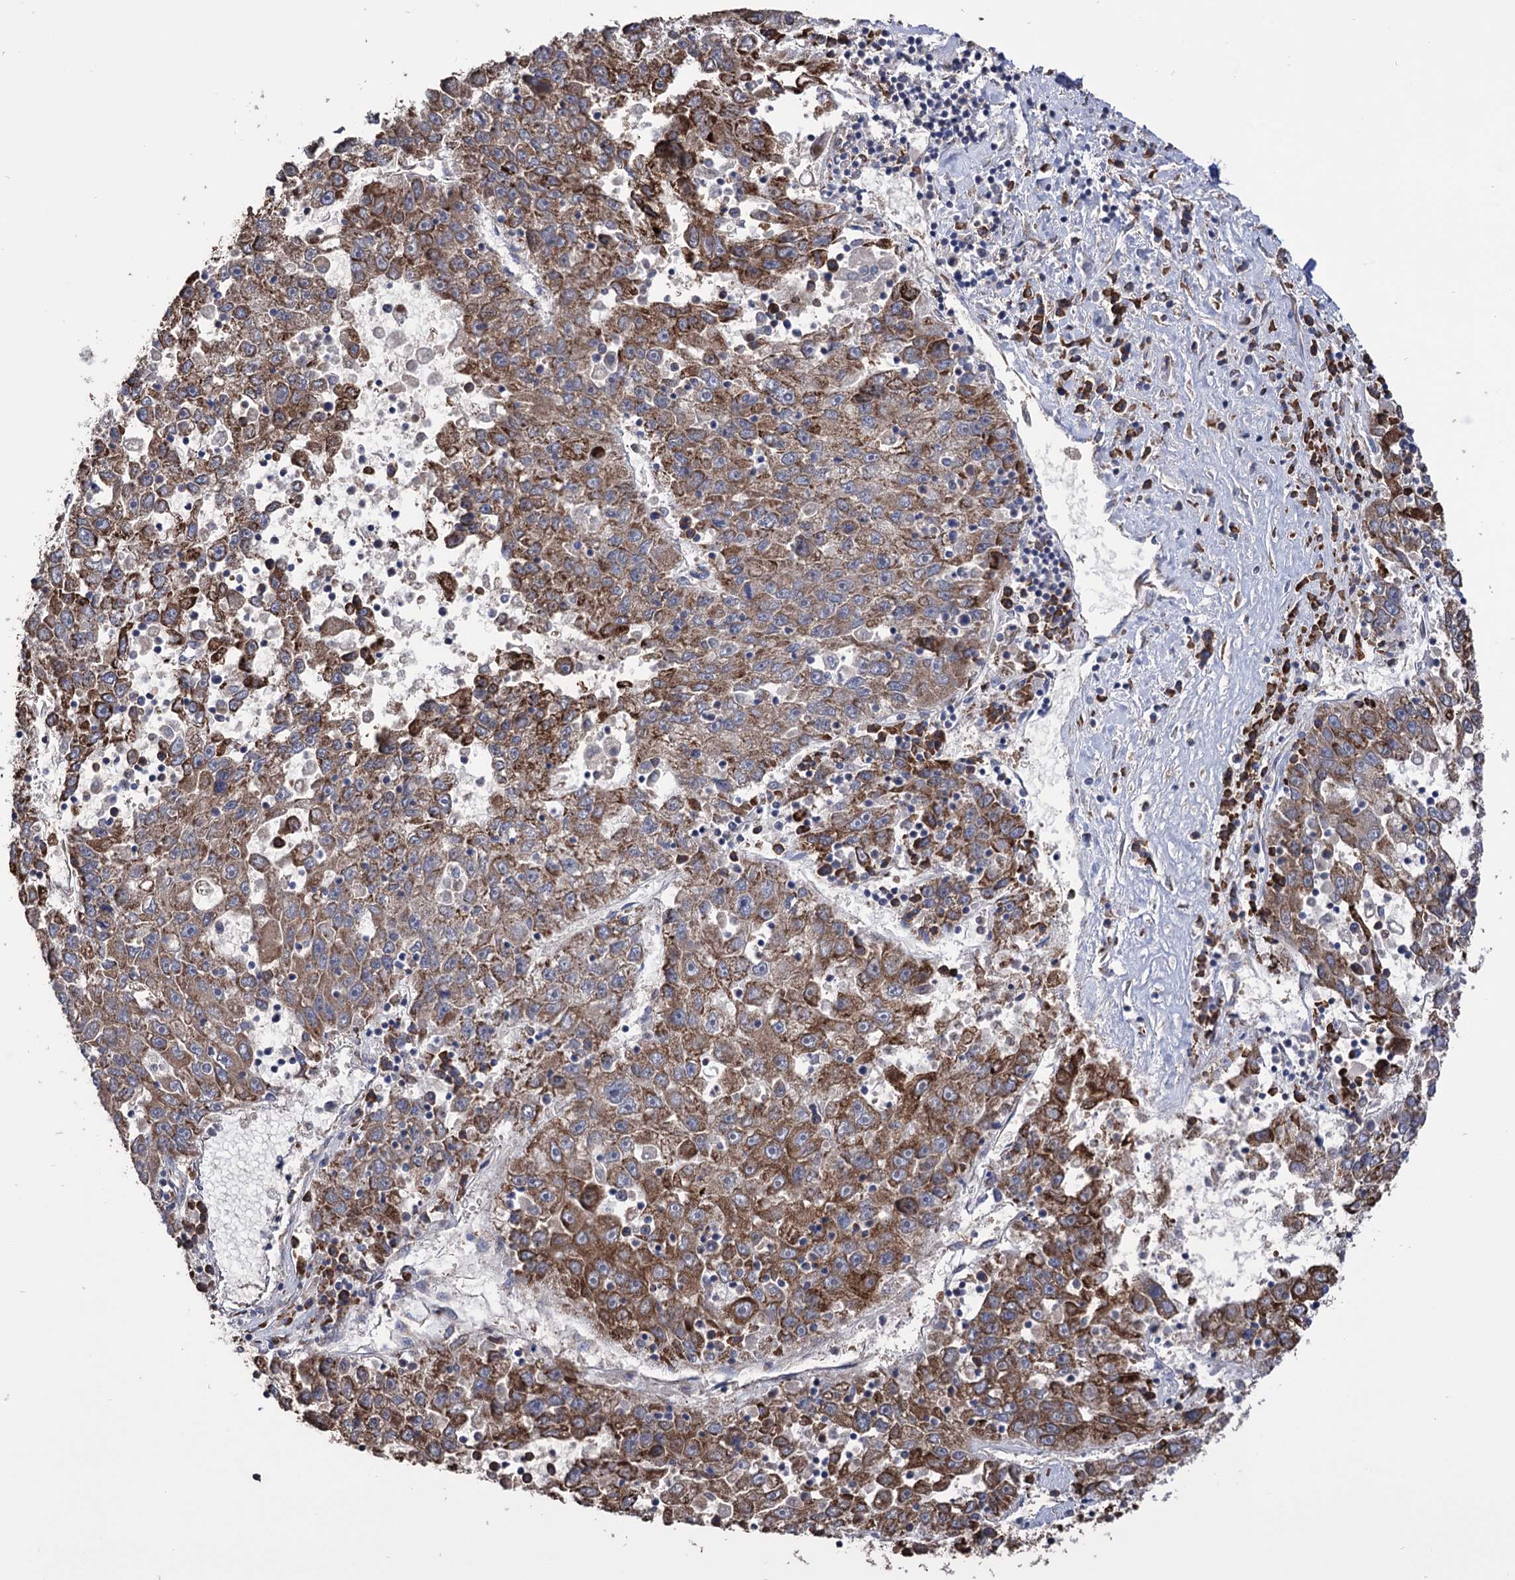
{"staining": {"intensity": "moderate", "quantity": ">75%", "location": "cytoplasmic/membranous"}, "tissue": "liver cancer", "cell_type": "Tumor cells", "image_type": "cancer", "snomed": [{"axis": "morphology", "description": "Carcinoma, Hepatocellular, NOS"}, {"axis": "topography", "description": "Liver"}], "caption": "This histopathology image displays immunohistochemistry staining of human liver hepatocellular carcinoma, with medium moderate cytoplasmic/membranous staining in approximately >75% of tumor cells.", "gene": "CDAN1", "patient": {"sex": "male", "age": 49}}